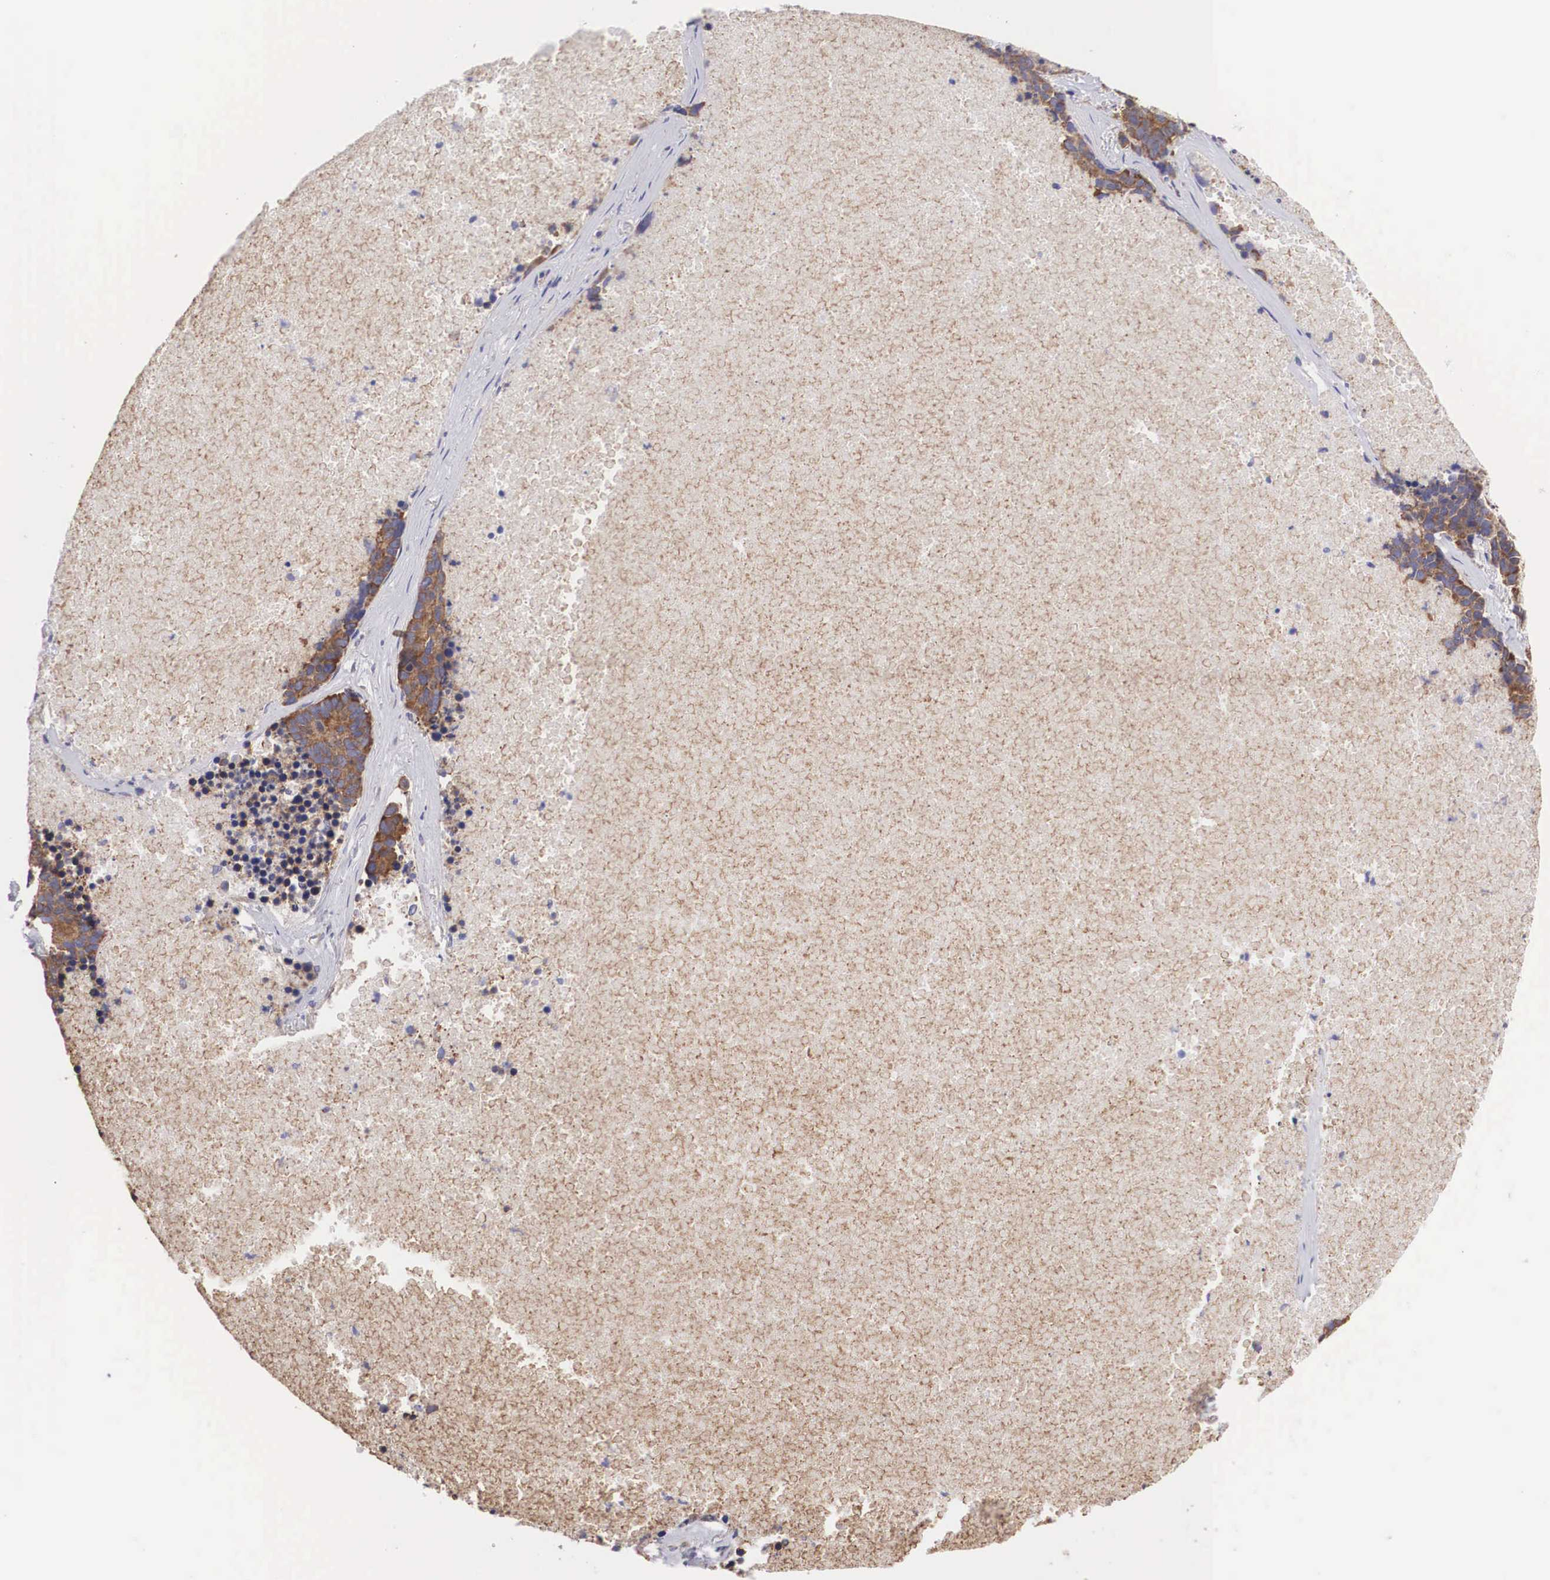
{"staining": {"intensity": "strong", "quantity": ">75%", "location": "cytoplasmic/membranous"}, "tissue": "lung cancer", "cell_type": "Tumor cells", "image_type": "cancer", "snomed": [{"axis": "morphology", "description": "Neoplasm, malignant, NOS"}, {"axis": "topography", "description": "Lung"}], "caption": "Immunohistochemistry (IHC) staining of neoplasm (malignant) (lung), which demonstrates high levels of strong cytoplasmic/membranous staining in about >75% of tumor cells indicating strong cytoplasmic/membranous protein staining. The staining was performed using DAB (3,3'-diaminobenzidine) (brown) for protein detection and nuclei were counterstained in hematoxylin (blue).", "gene": "TXLNG", "patient": {"sex": "female", "age": 75}}